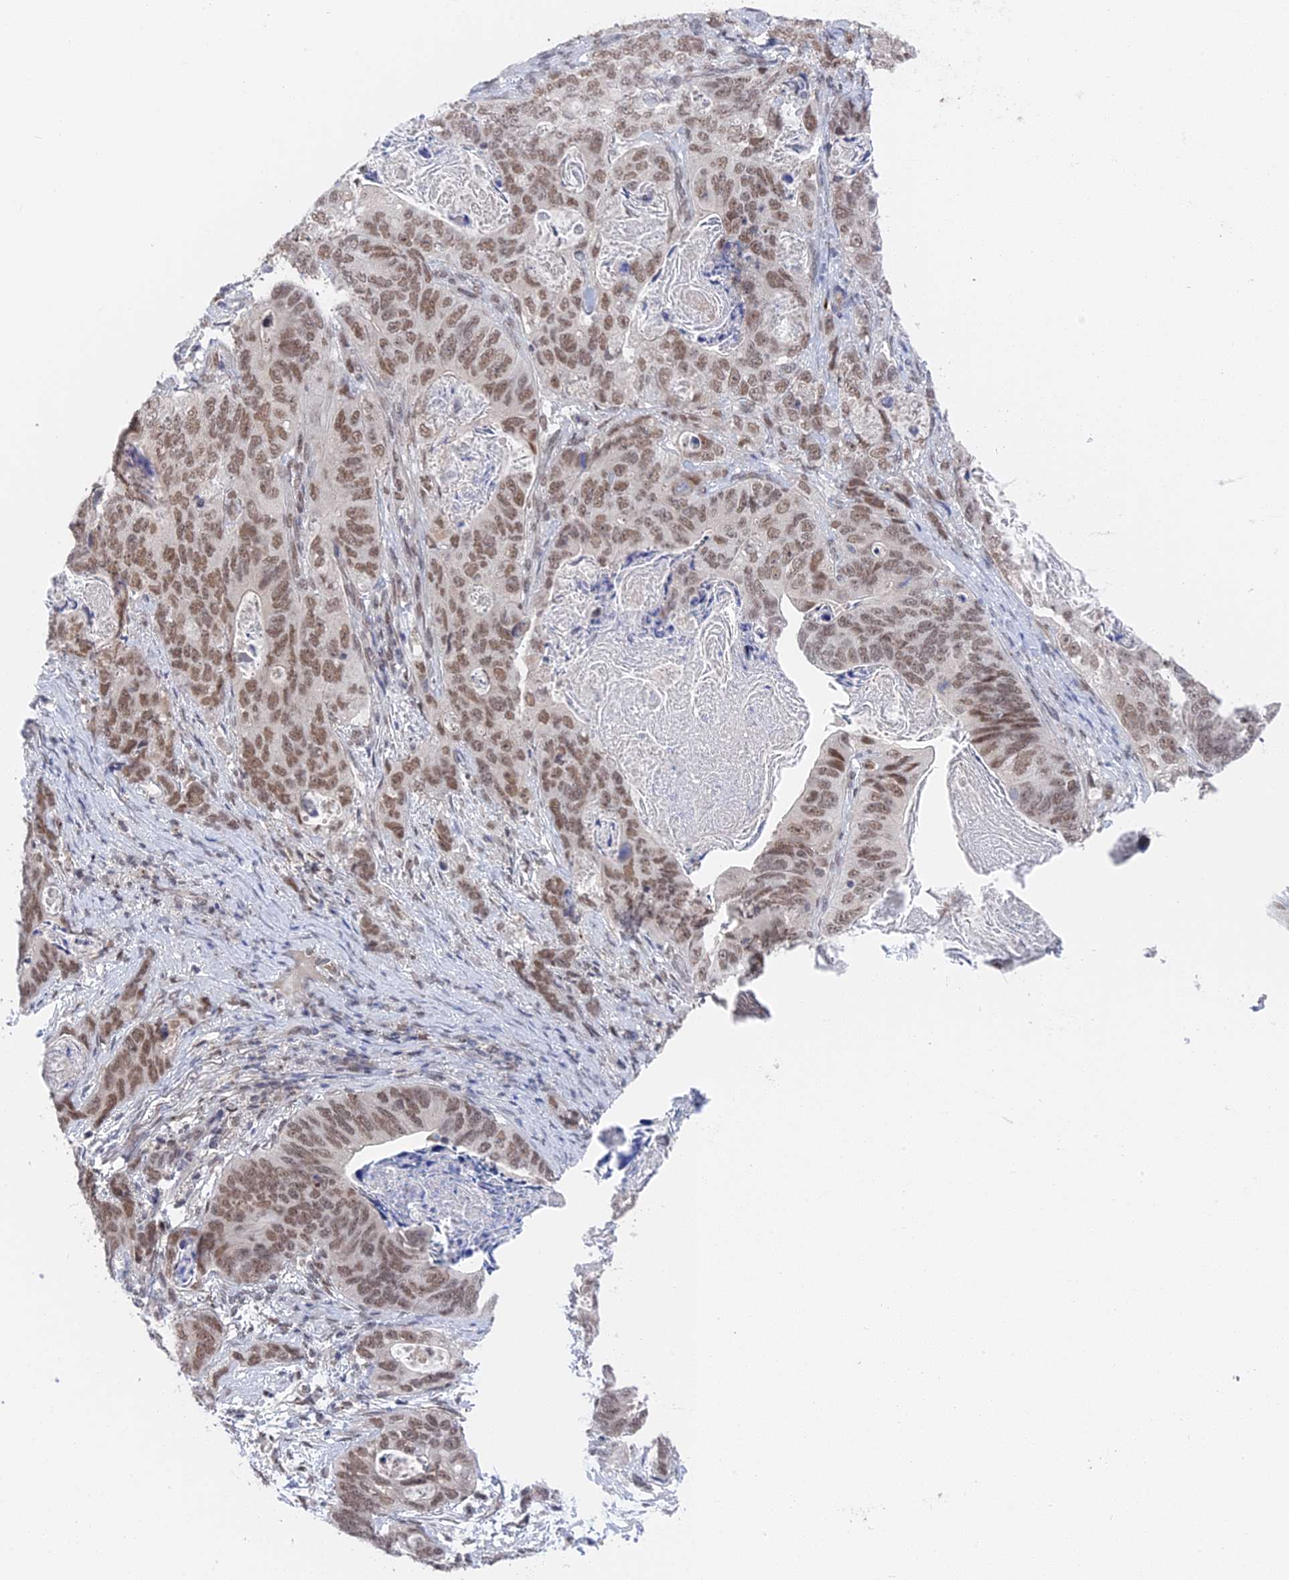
{"staining": {"intensity": "moderate", "quantity": ">75%", "location": "nuclear"}, "tissue": "stomach cancer", "cell_type": "Tumor cells", "image_type": "cancer", "snomed": [{"axis": "morphology", "description": "Normal tissue, NOS"}, {"axis": "morphology", "description": "Adenocarcinoma, NOS"}, {"axis": "topography", "description": "Stomach"}], "caption": "Human stomach cancer stained for a protein (brown) shows moderate nuclear positive expression in about >75% of tumor cells.", "gene": "CCDC85A", "patient": {"sex": "female", "age": 89}}